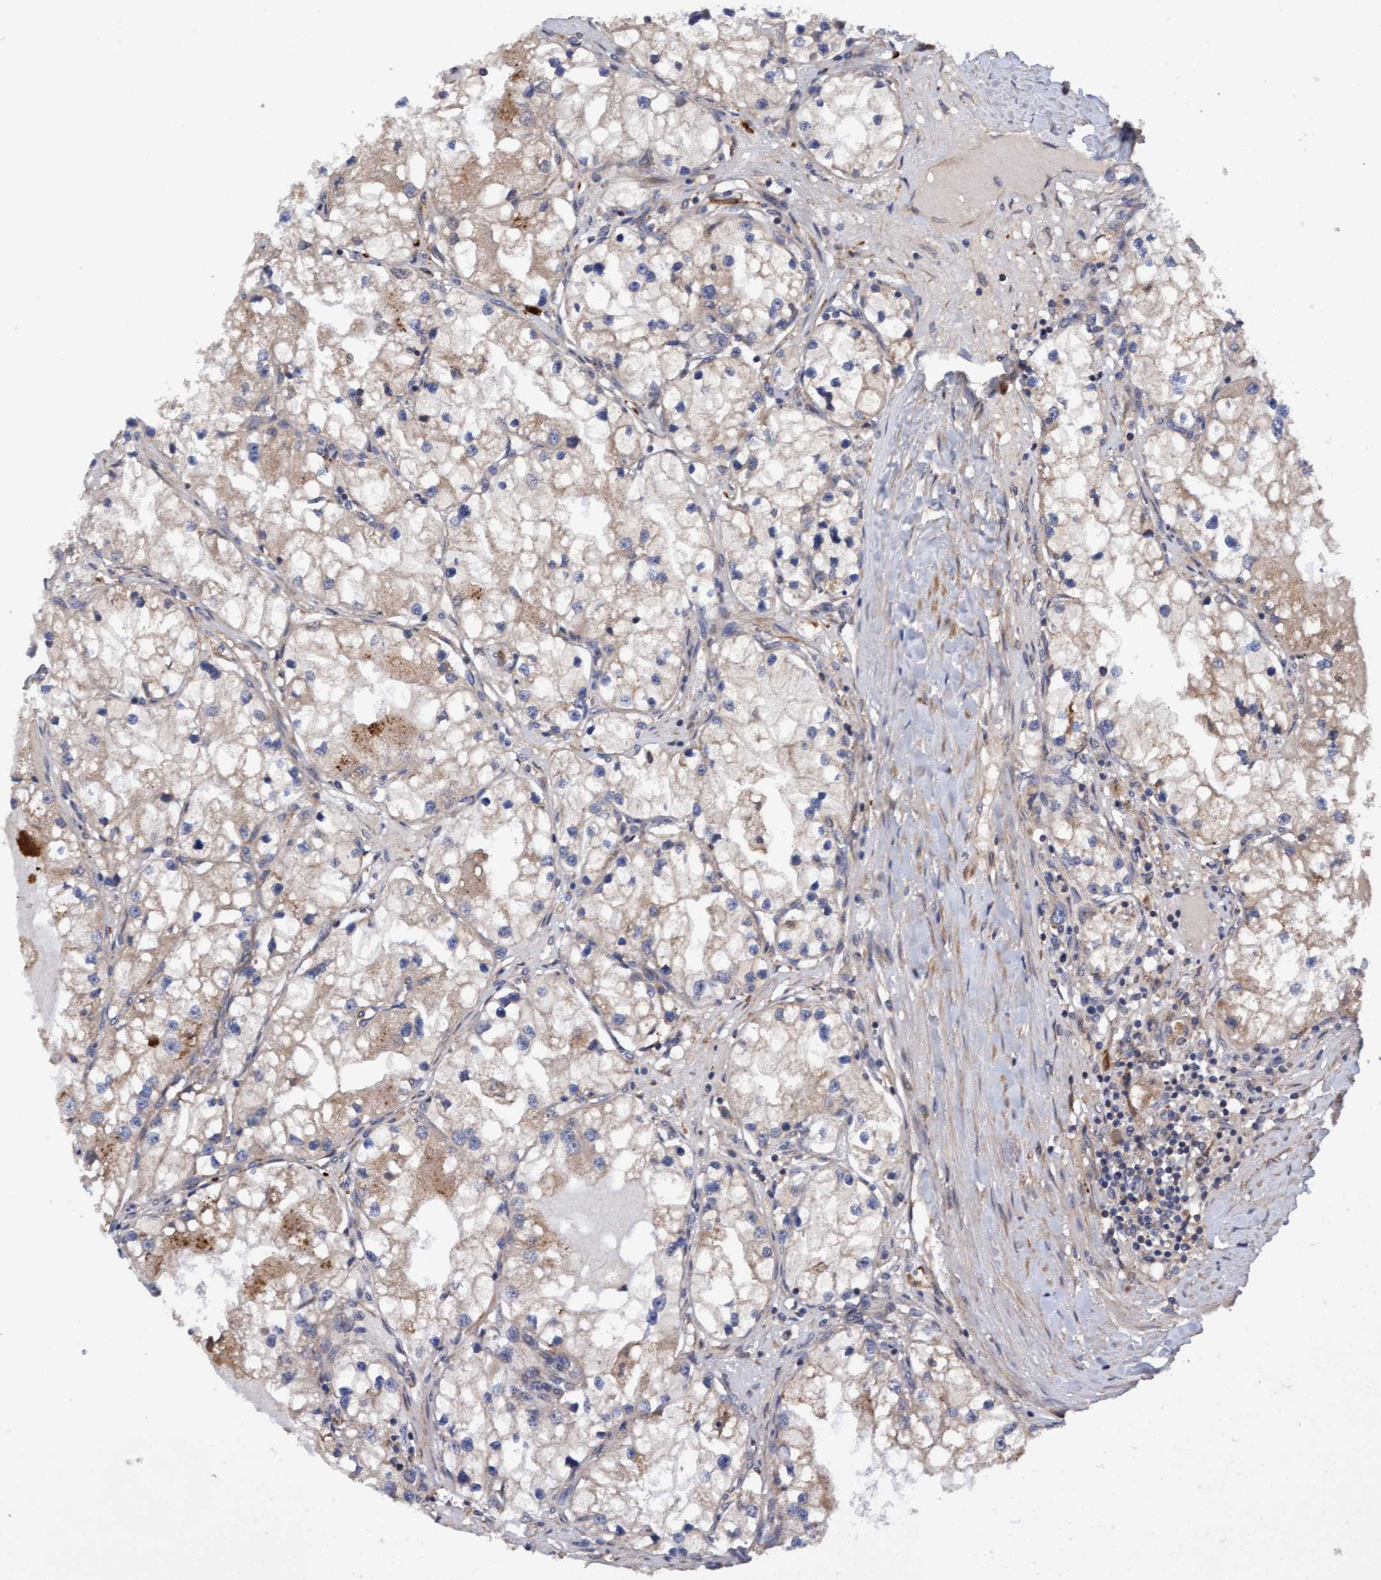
{"staining": {"intensity": "moderate", "quantity": "<25%", "location": "cytoplasmic/membranous"}, "tissue": "renal cancer", "cell_type": "Tumor cells", "image_type": "cancer", "snomed": [{"axis": "morphology", "description": "Adenocarcinoma, NOS"}, {"axis": "topography", "description": "Kidney"}], "caption": "This is an image of immunohistochemistry (IHC) staining of renal cancer (adenocarcinoma), which shows moderate staining in the cytoplasmic/membranous of tumor cells.", "gene": "ELP5", "patient": {"sex": "male", "age": 68}}